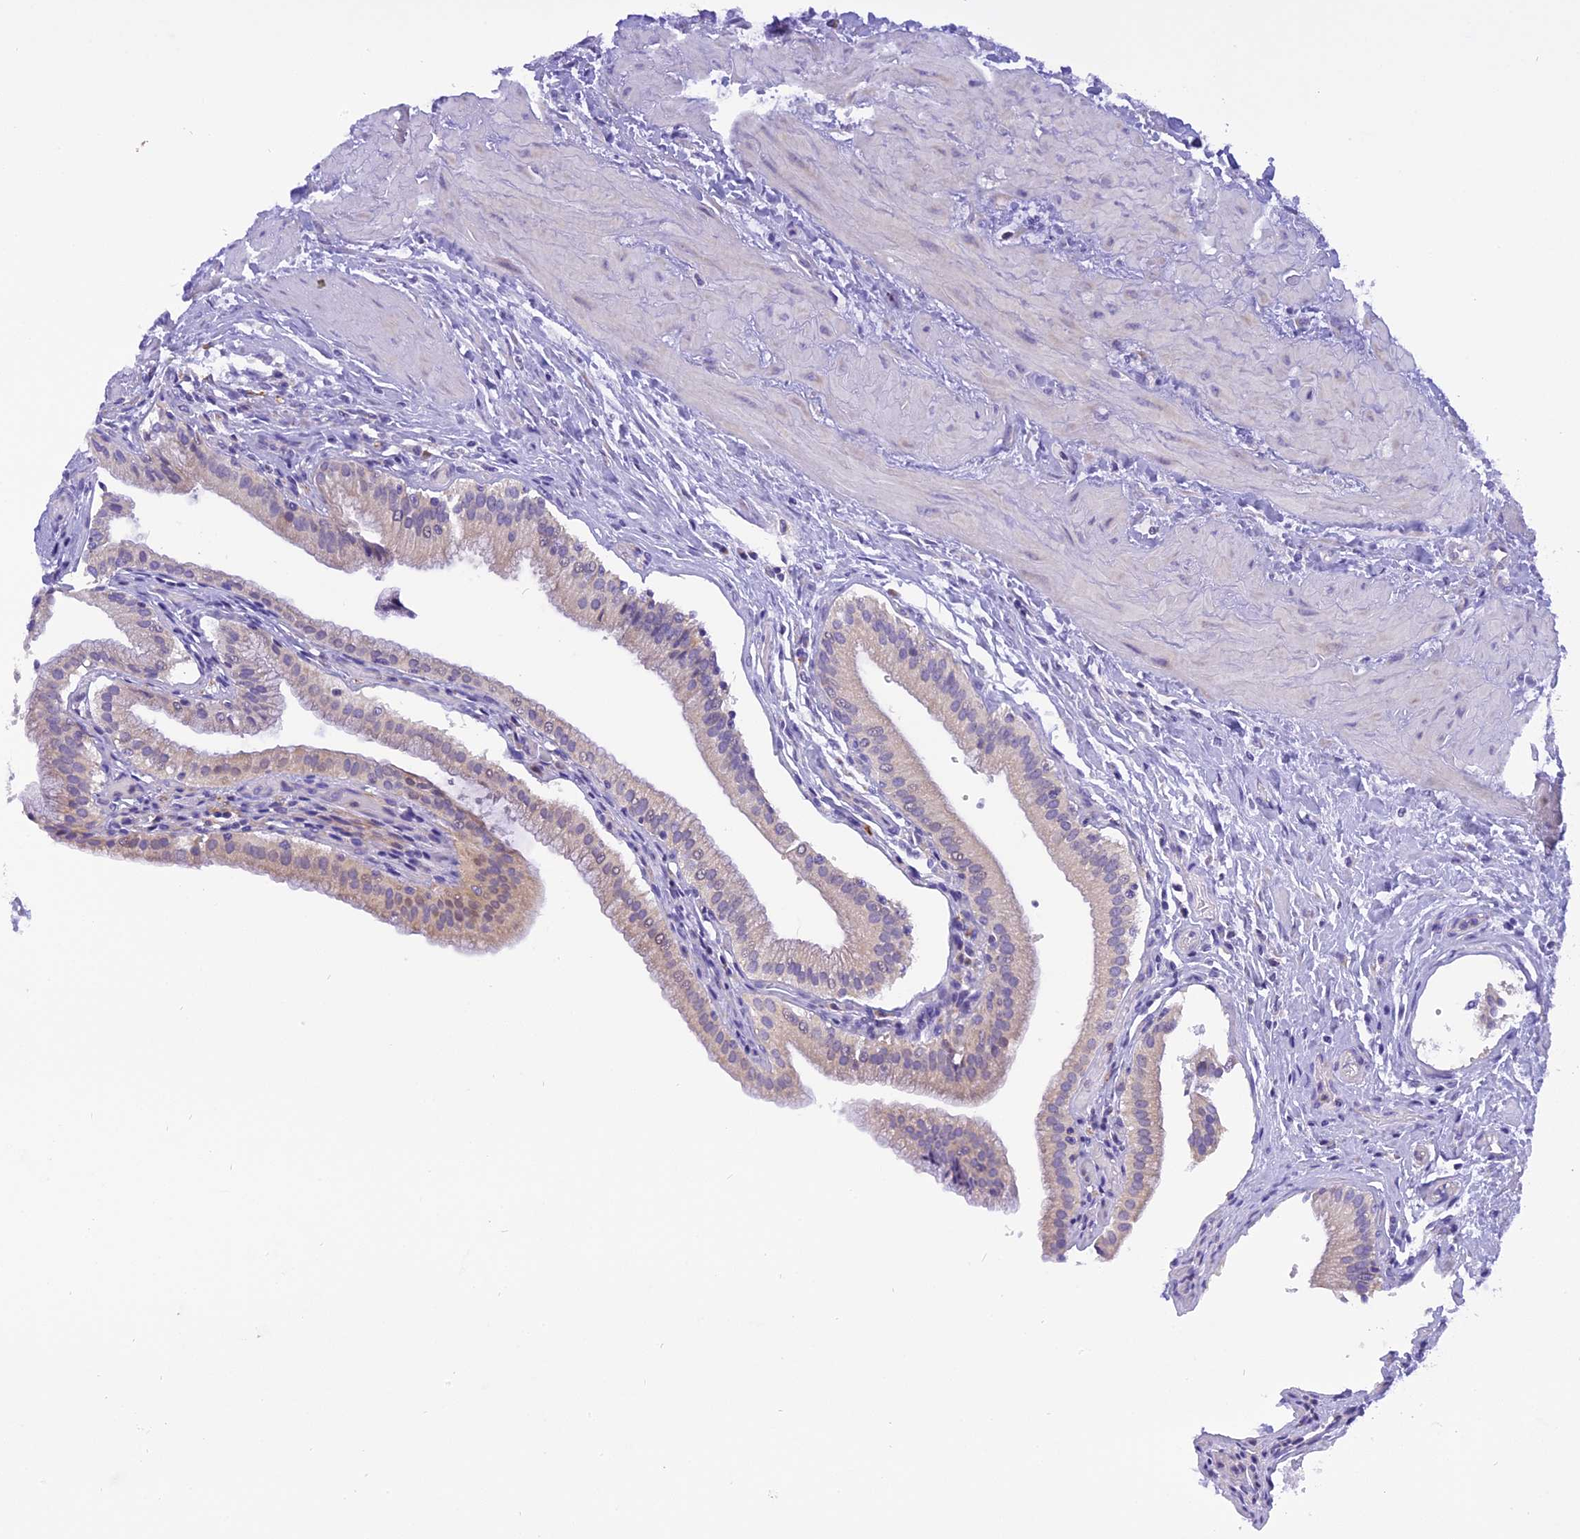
{"staining": {"intensity": "moderate", "quantity": "<25%", "location": "cytoplasmic/membranous"}, "tissue": "gallbladder", "cell_type": "Glandular cells", "image_type": "normal", "snomed": [{"axis": "morphology", "description": "Normal tissue, NOS"}, {"axis": "topography", "description": "Gallbladder"}], "caption": "Unremarkable gallbladder reveals moderate cytoplasmic/membranous positivity in about <25% of glandular cells, visualized by immunohistochemistry. (Stains: DAB (3,3'-diaminobenzidine) in brown, nuclei in blue, Microscopy: brightfield microscopy at high magnification).", "gene": "TRIM3", "patient": {"sex": "male", "age": 24}}